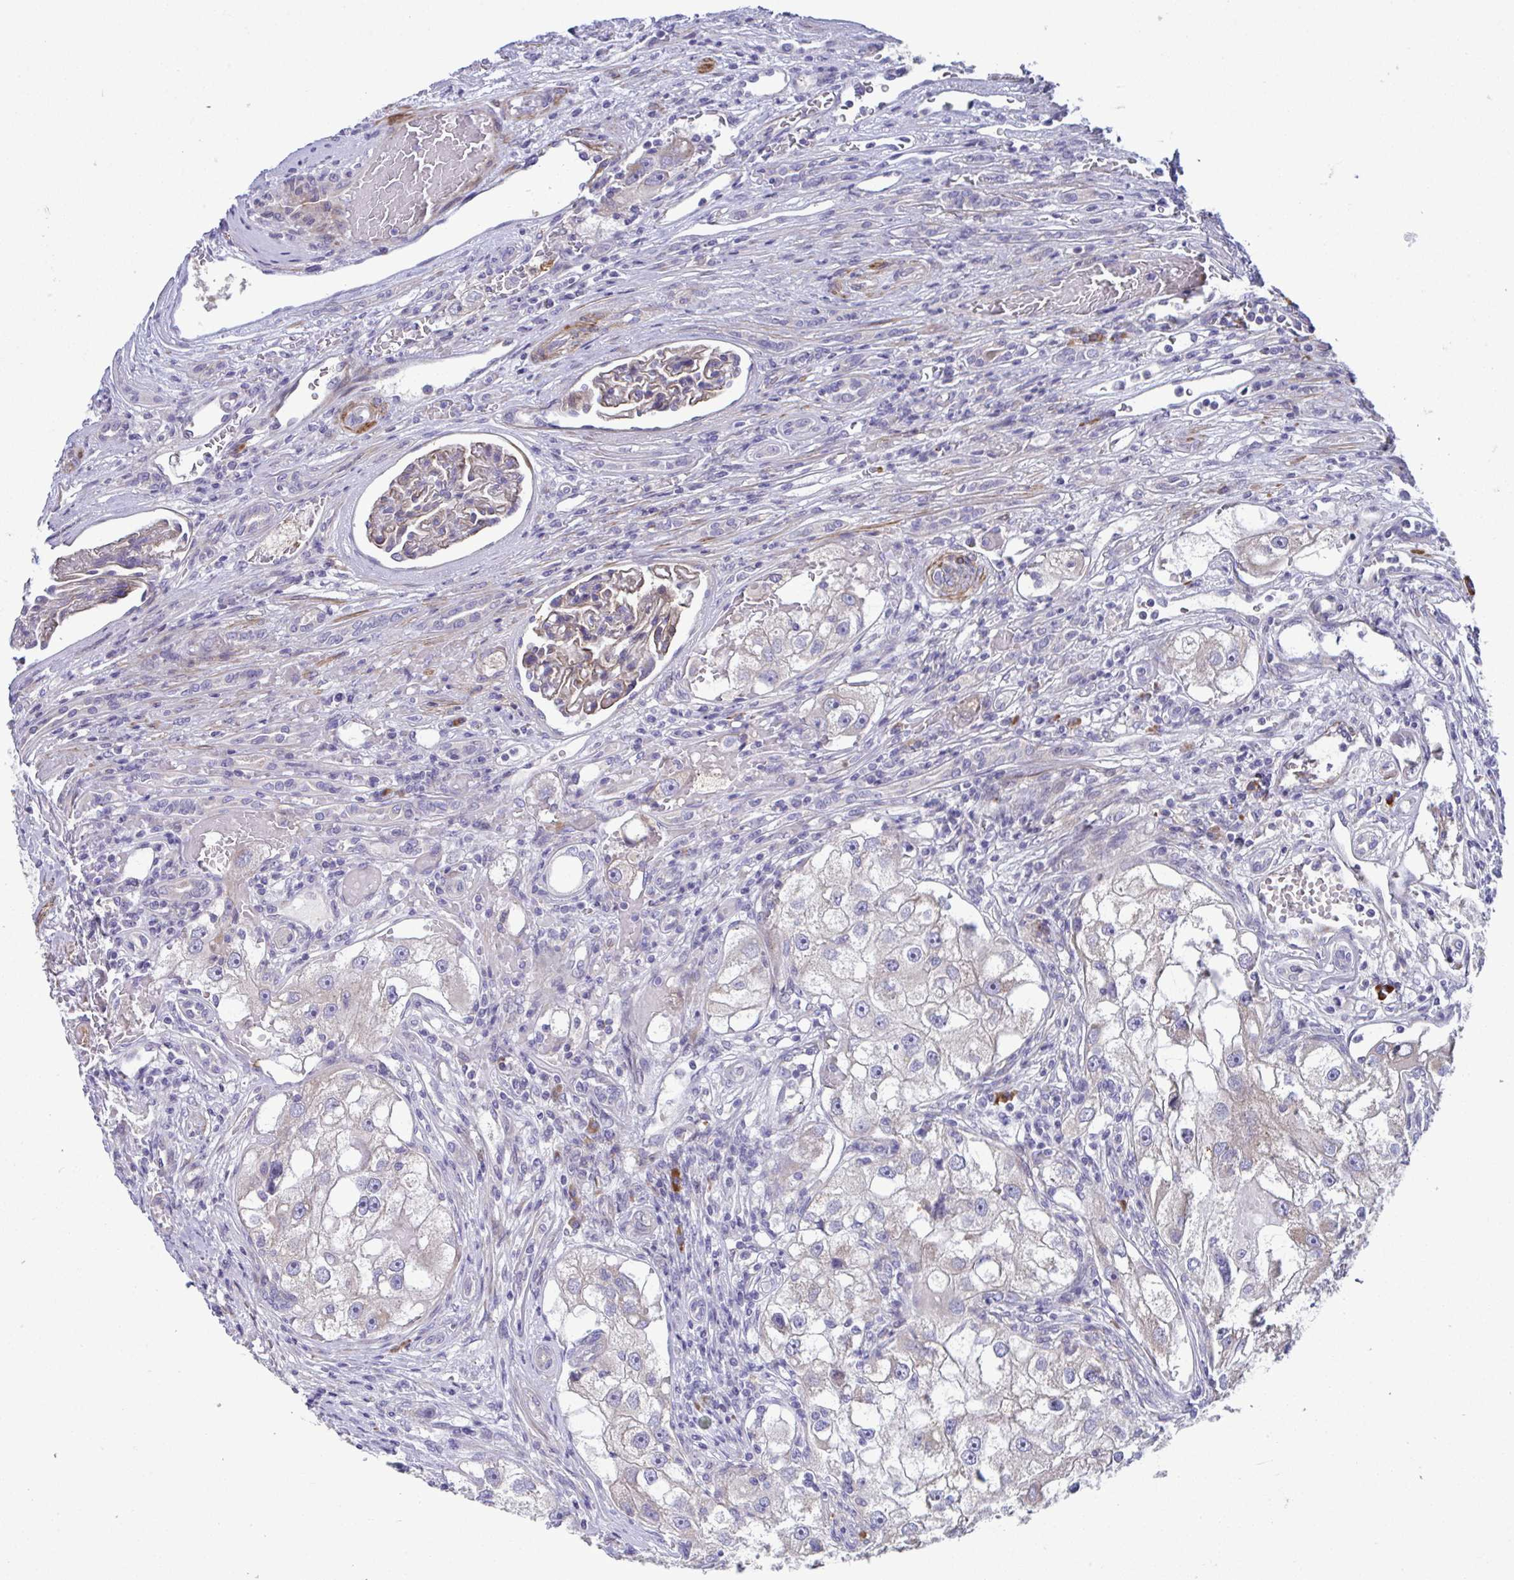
{"staining": {"intensity": "negative", "quantity": "none", "location": "none"}, "tissue": "renal cancer", "cell_type": "Tumor cells", "image_type": "cancer", "snomed": [{"axis": "morphology", "description": "Adenocarcinoma, NOS"}, {"axis": "topography", "description": "Kidney"}], "caption": "The histopathology image demonstrates no staining of tumor cells in renal cancer. (Immunohistochemistry, brightfield microscopy, high magnification).", "gene": "PIGZ", "patient": {"sex": "male", "age": 63}}